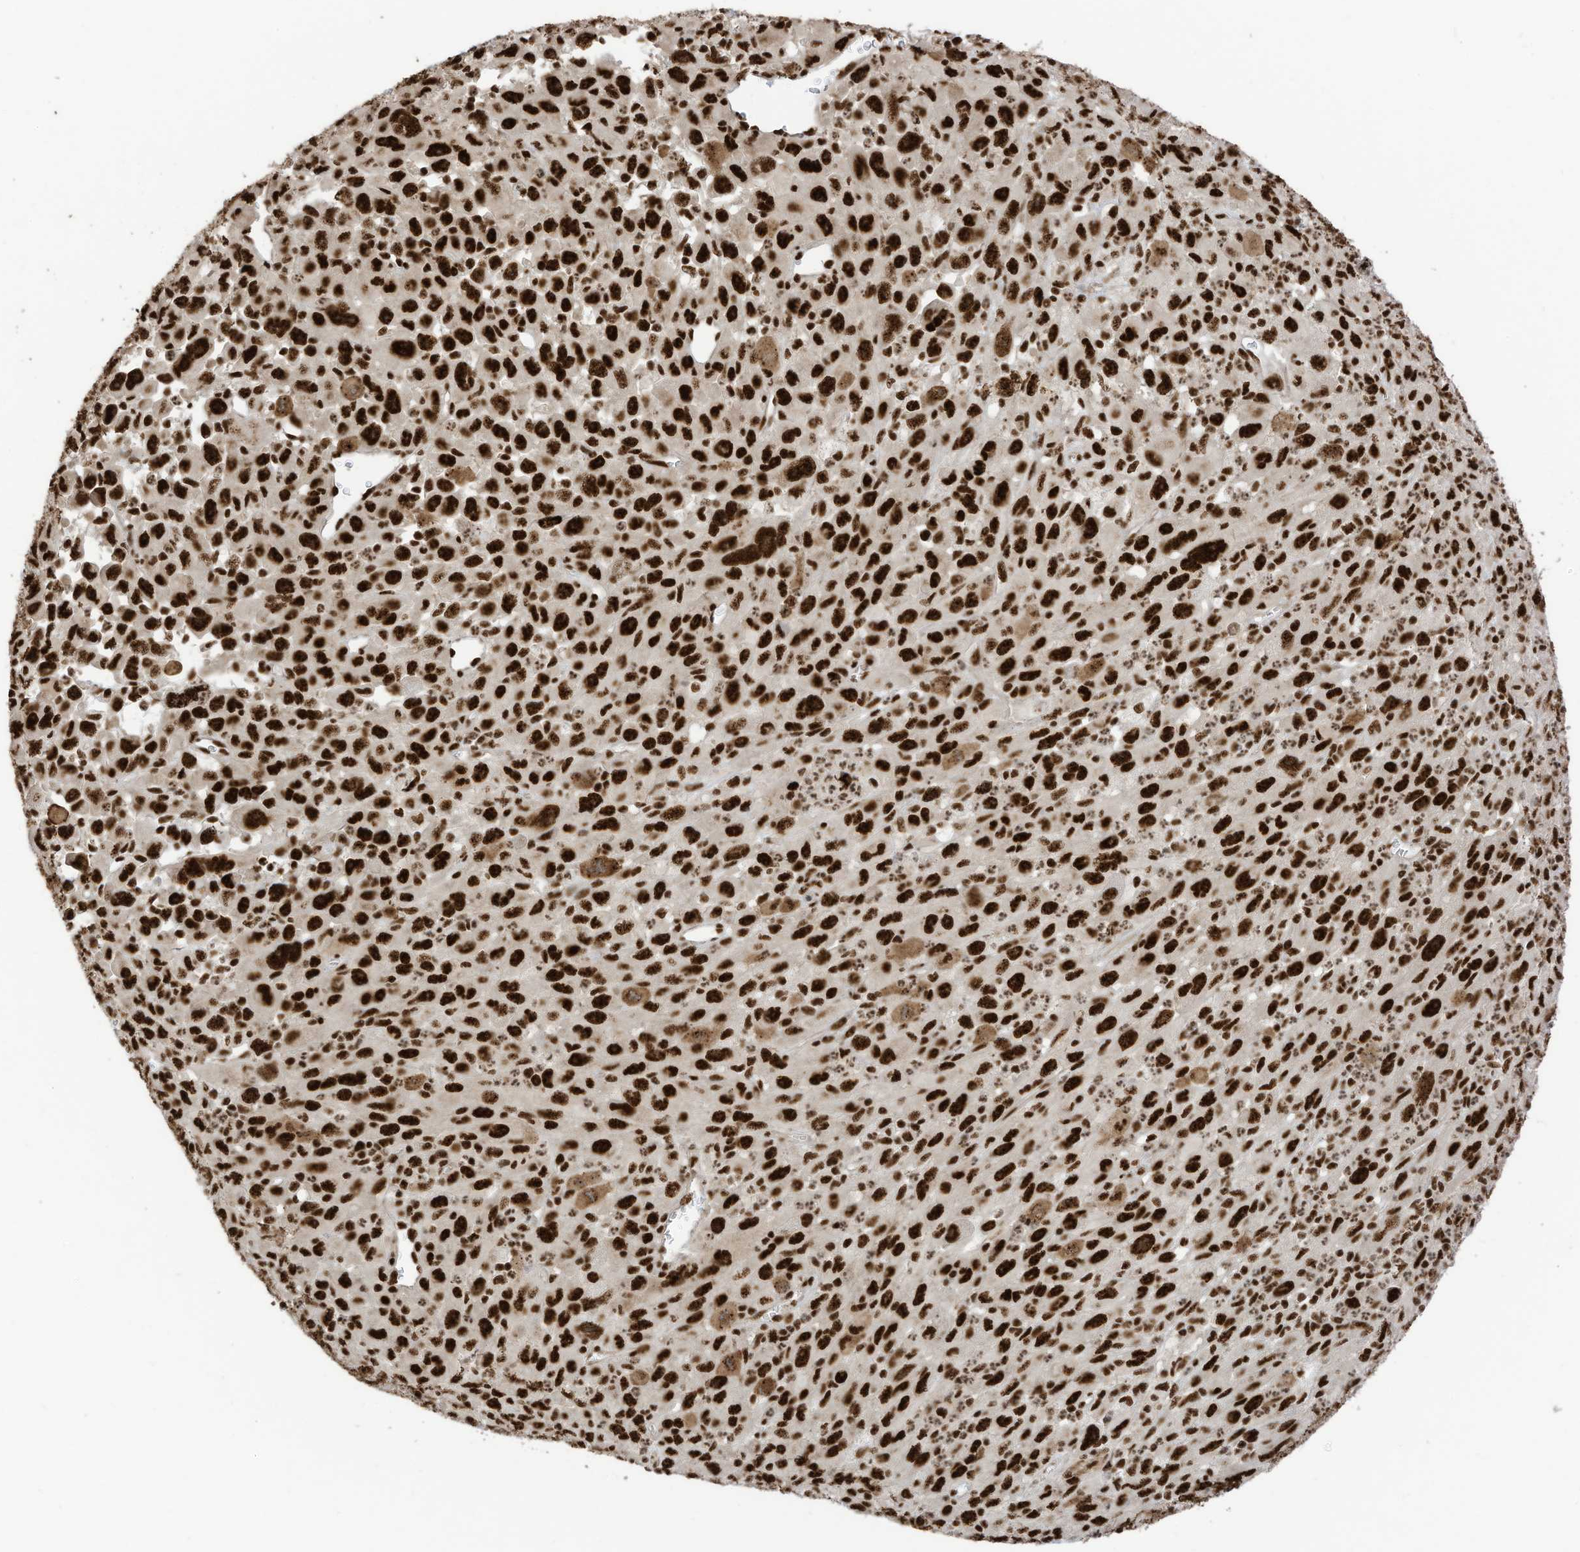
{"staining": {"intensity": "strong", "quantity": ">75%", "location": "nuclear"}, "tissue": "melanoma", "cell_type": "Tumor cells", "image_type": "cancer", "snomed": [{"axis": "morphology", "description": "Malignant melanoma, Metastatic site"}, {"axis": "topography", "description": "Skin"}], "caption": "Approximately >75% of tumor cells in human malignant melanoma (metastatic site) exhibit strong nuclear protein positivity as visualized by brown immunohistochemical staining.", "gene": "SF3A3", "patient": {"sex": "female", "age": 56}}